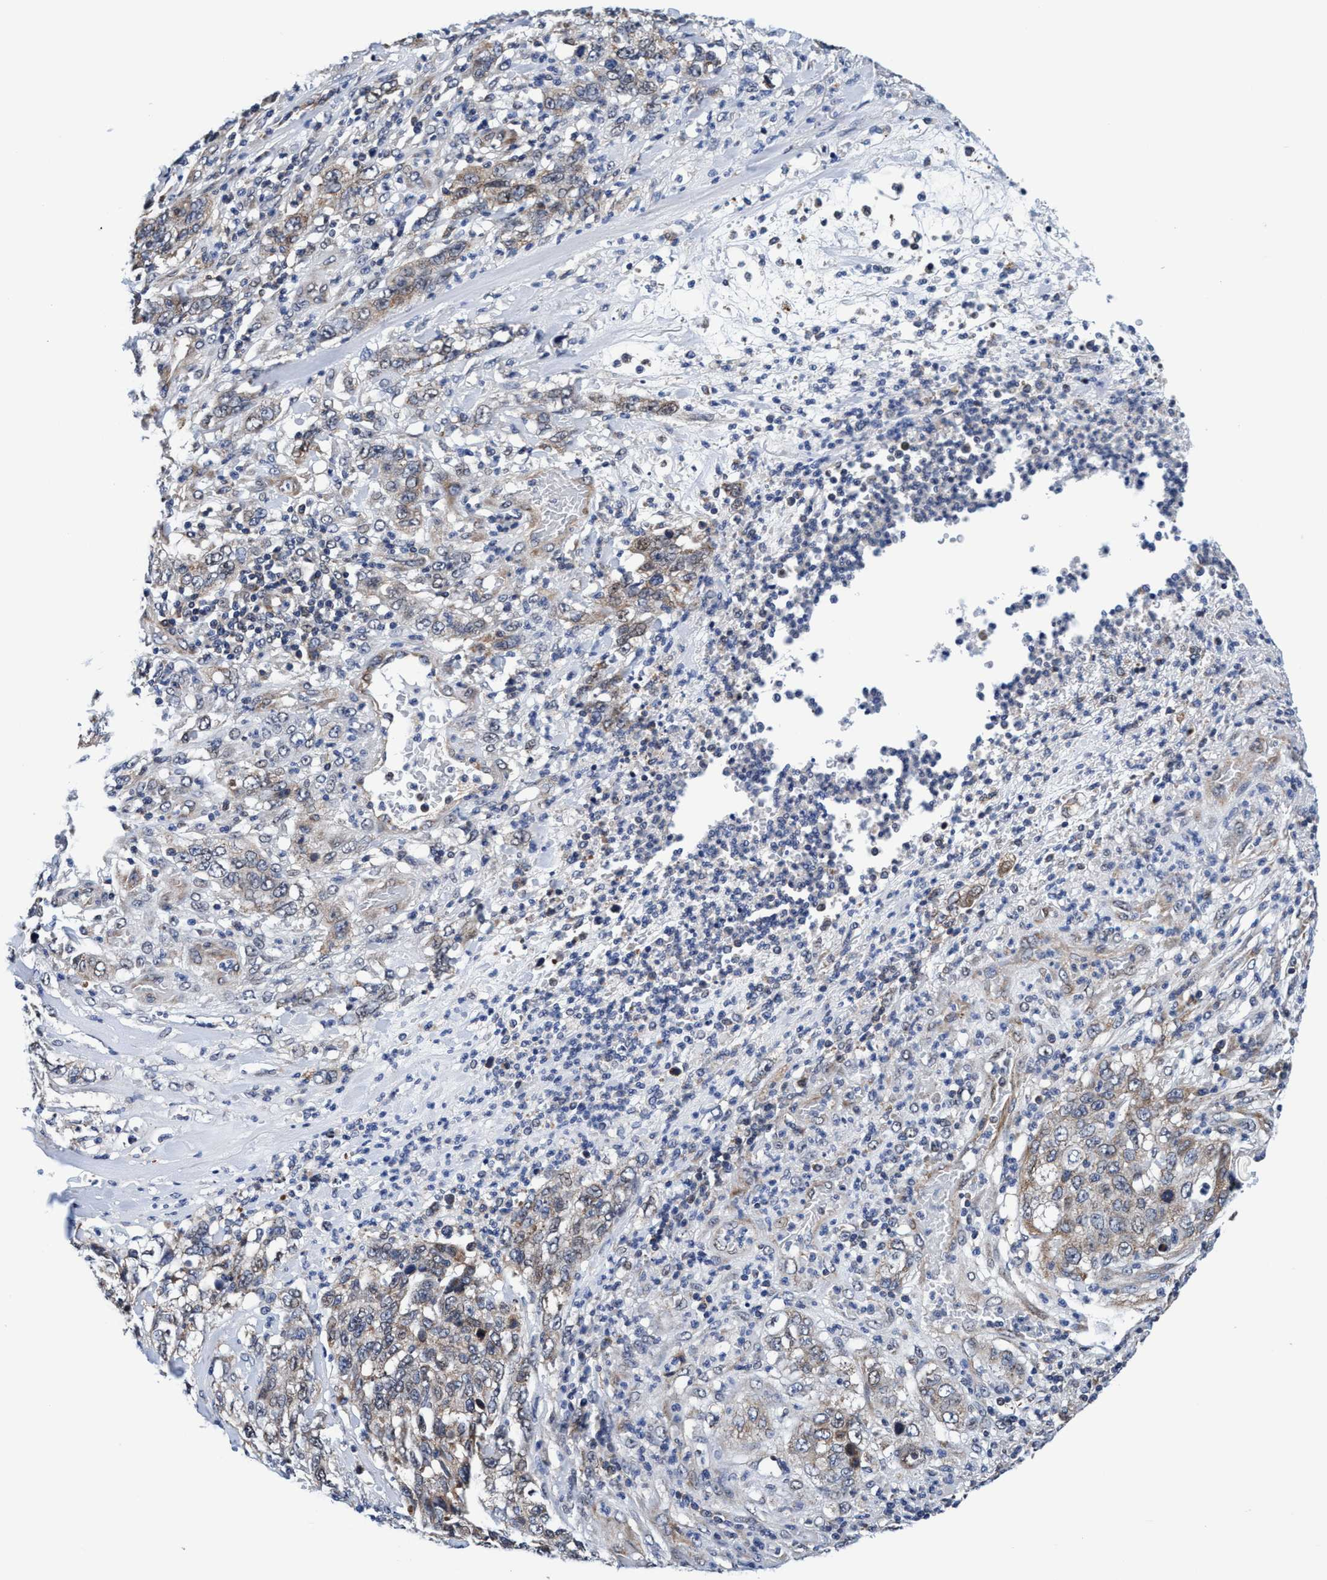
{"staining": {"intensity": "weak", "quantity": "<25%", "location": "cytoplasmic/membranous"}, "tissue": "stomach cancer", "cell_type": "Tumor cells", "image_type": "cancer", "snomed": [{"axis": "morphology", "description": "Adenocarcinoma, NOS"}, {"axis": "topography", "description": "Stomach"}], "caption": "A histopathology image of adenocarcinoma (stomach) stained for a protein shows no brown staining in tumor cells. The staining was performed using DAB to visualize the protein expression in brown, while the nuclei were stained in blue with hematoxylin (Magnification: 20x).", "gene": "AGAP2", "patient": {"sex": "male", "age": 48}}